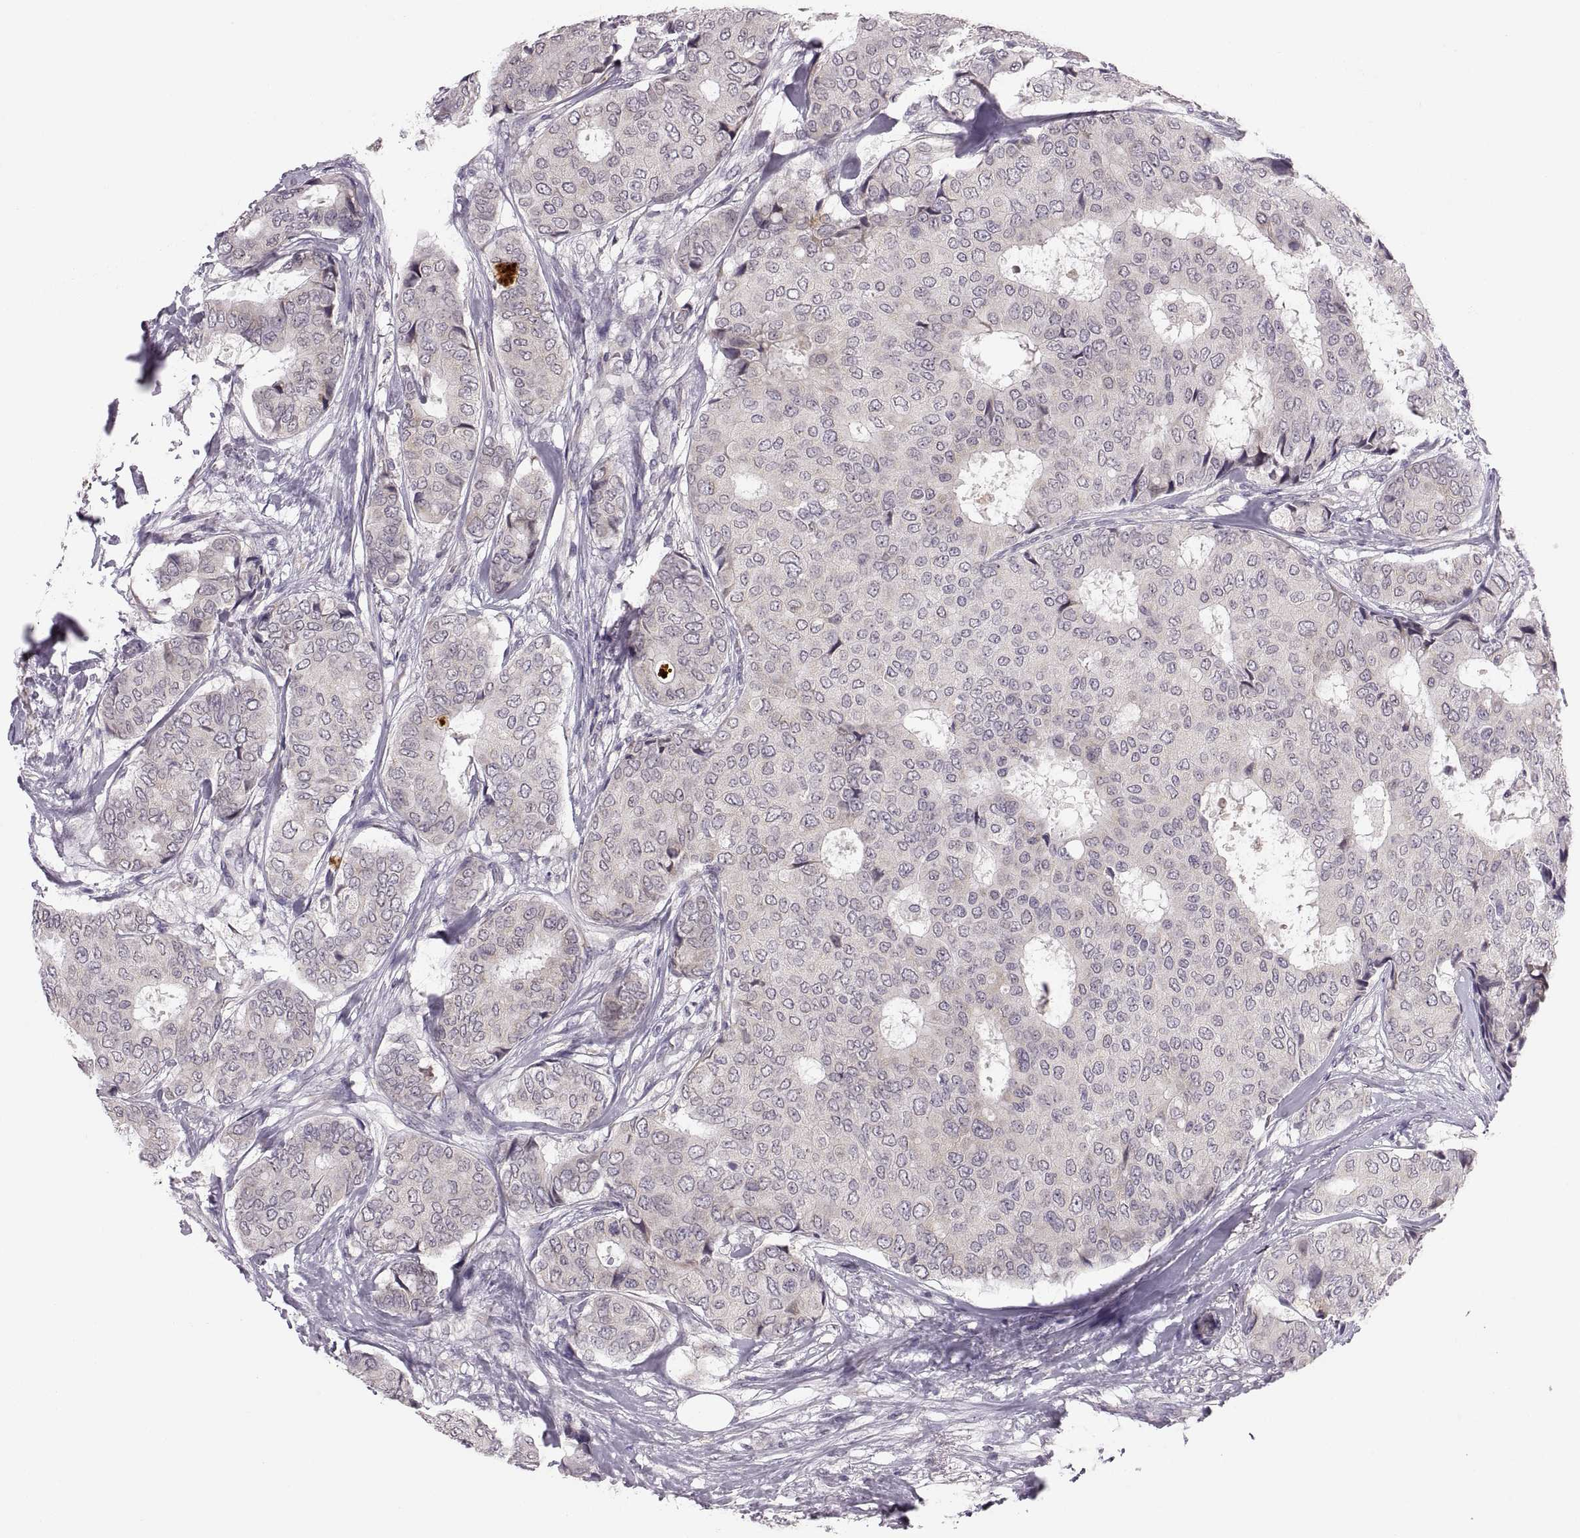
{"staining": {"intensity": "negative", "quantity": "none", "location": "none"}, "tissue": "breast cancer", "cell_type": "Tumor cells", "image_type": "cancer", "snomed": [{"axis": "morphology", "description": "Duct carcinoma"}, {"axis": "topography", "description": "Breast"}], "caption": "IHC micrograph of human breast infiltrating ductal carcinoma stained for a protein (brown), which demonstrates no staining in tumor cells.", "gene": "ADH6", "patient": {"sex": "female", "age": 75}}